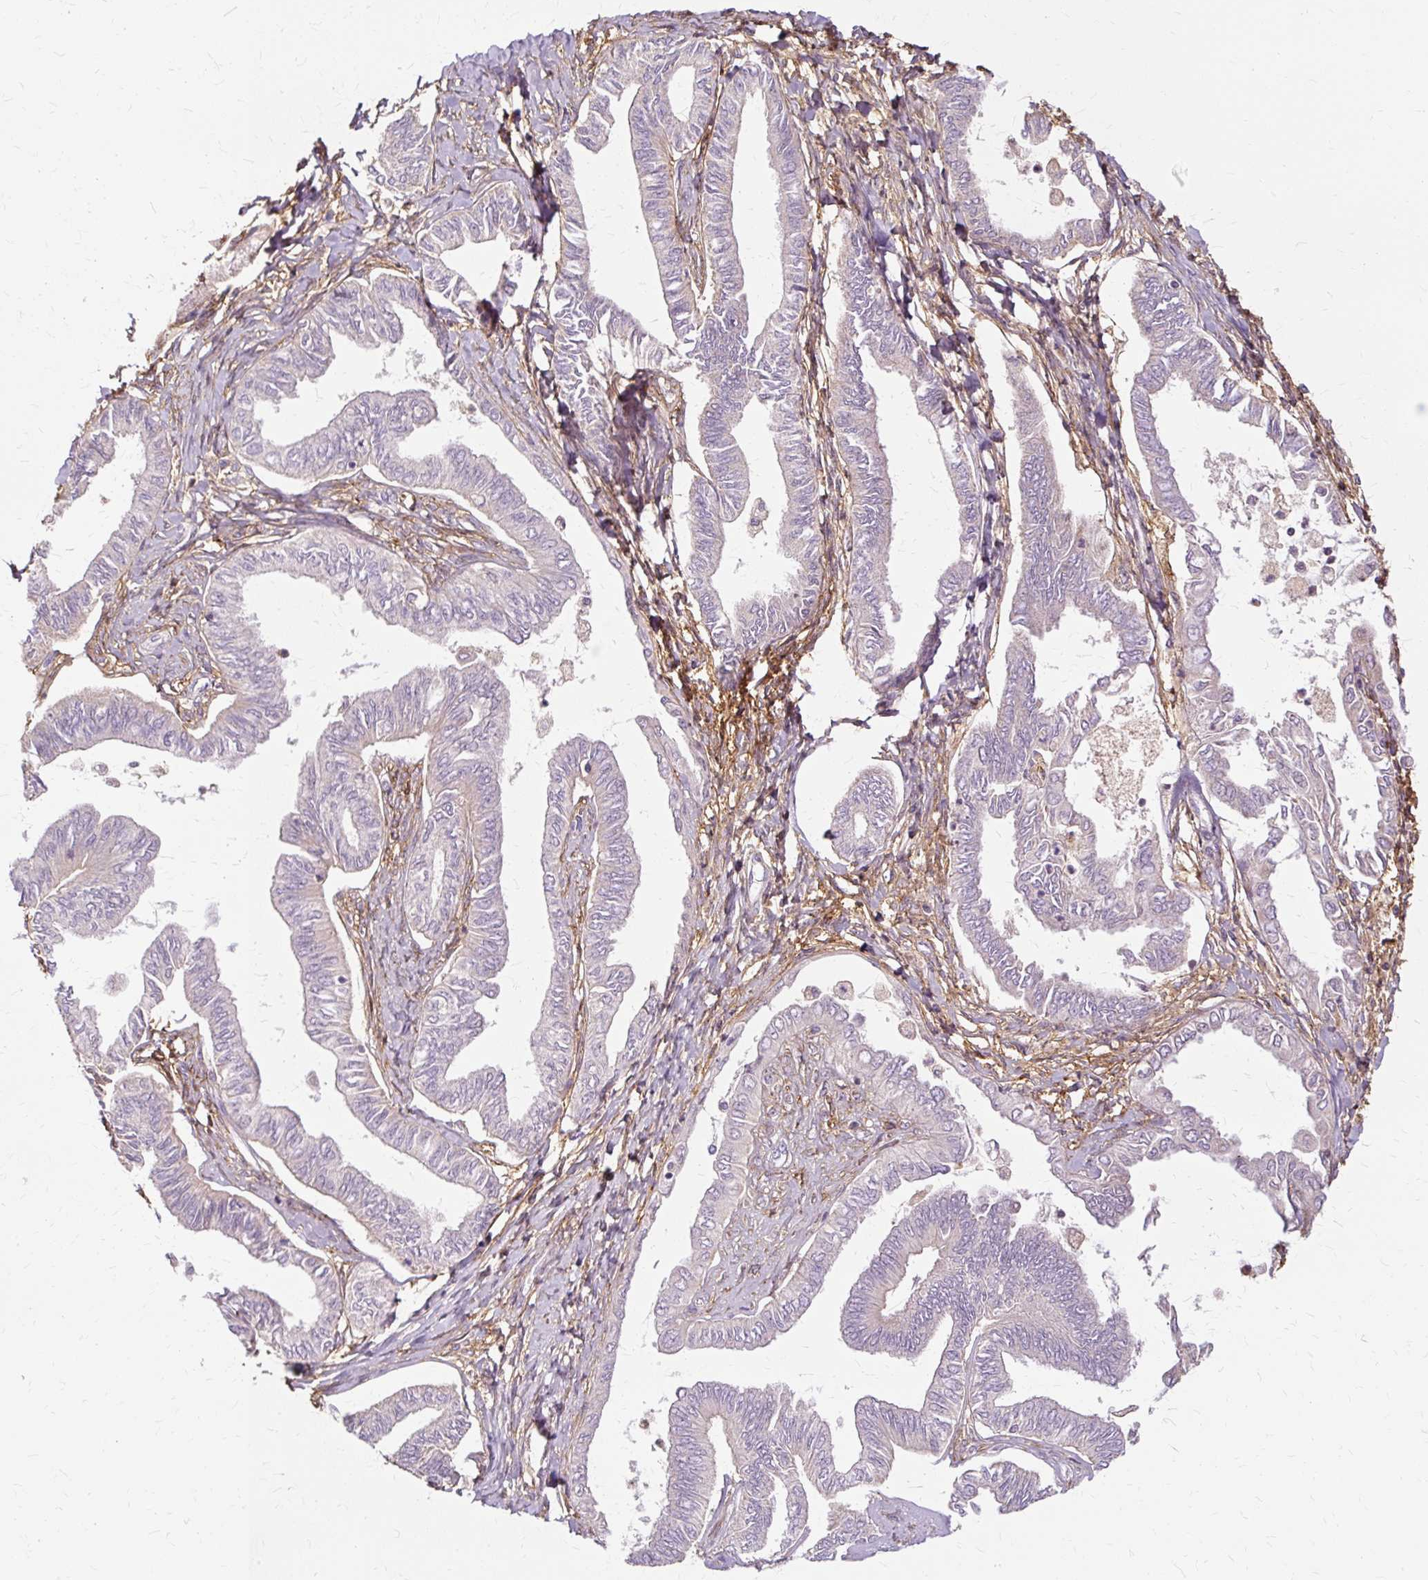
{"staining": {"intensity": "negative", "quantity": "none", "location": "none"}, "tissue": "ovarian cancer", "cell_type": "Tumor cells", "image_type": "cancer", "snomed": [{"axis": "morphology", "description": "Carcinoma, endometroid"}, {"axis": "topography", "description": "Ovary"}], "caption": "Tumor cells show no significant positivity in endometroid carcinoma (ovarian).", "gene": "TSPAN8", "patient": {"sex": "female", "age": 70}}